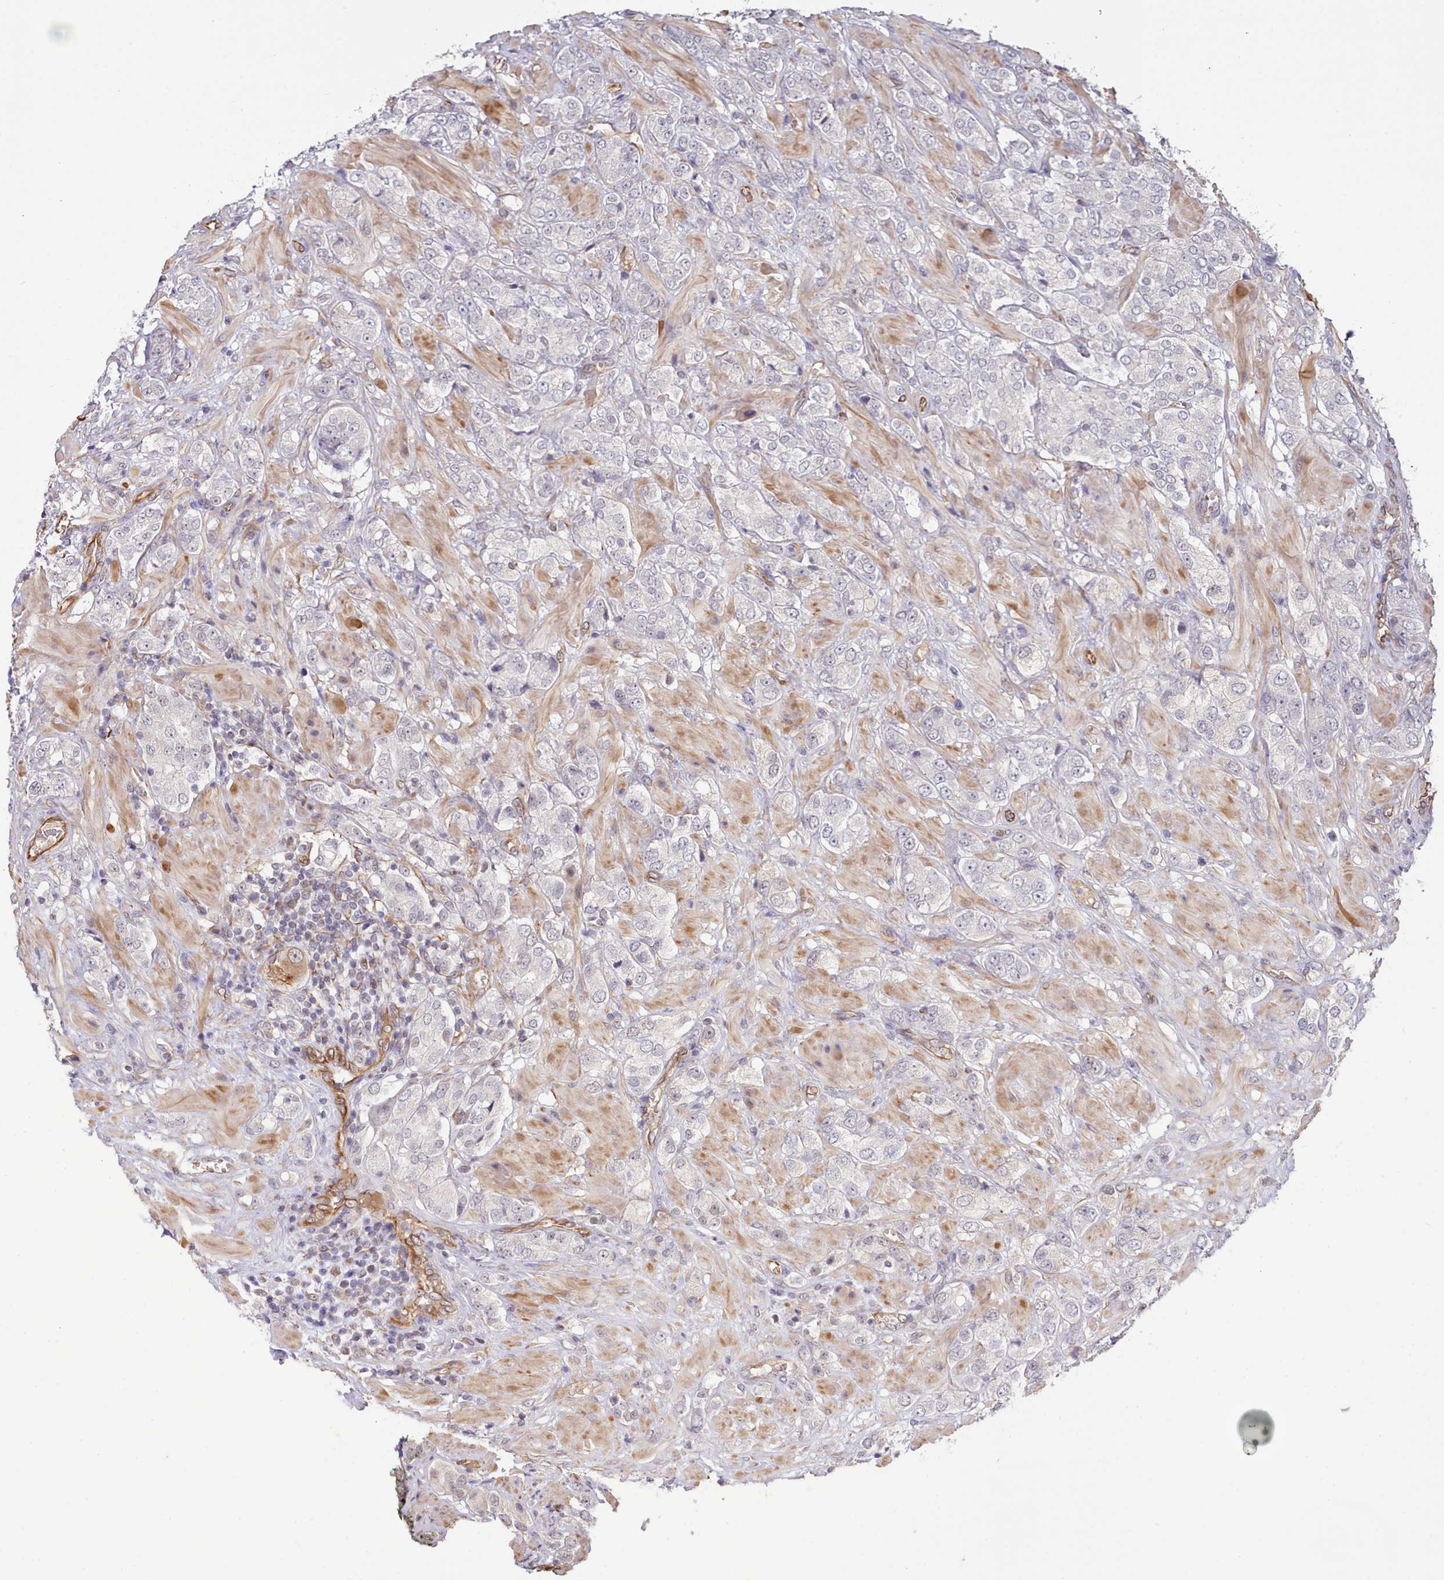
{"staining": {"intensity": "negative", "quantity": "none", "location": "none"}, "tissue": "prostate cancer", "cell_type": "Tumor cells", "image_type": "cancer", "snomed": [{"axis": "morphology", "description": "Adenocarcinoma, High grade"}, {"axis": "topography", "description": "Prostate and seminal vesicle, NOS"}], "caption": "Image shows no significant protein staining in tumor cells of high-grade adenocarcinoma (prostate).", "gene": "ZC3H13", "patient": {"sex": "male", "age": 64}}